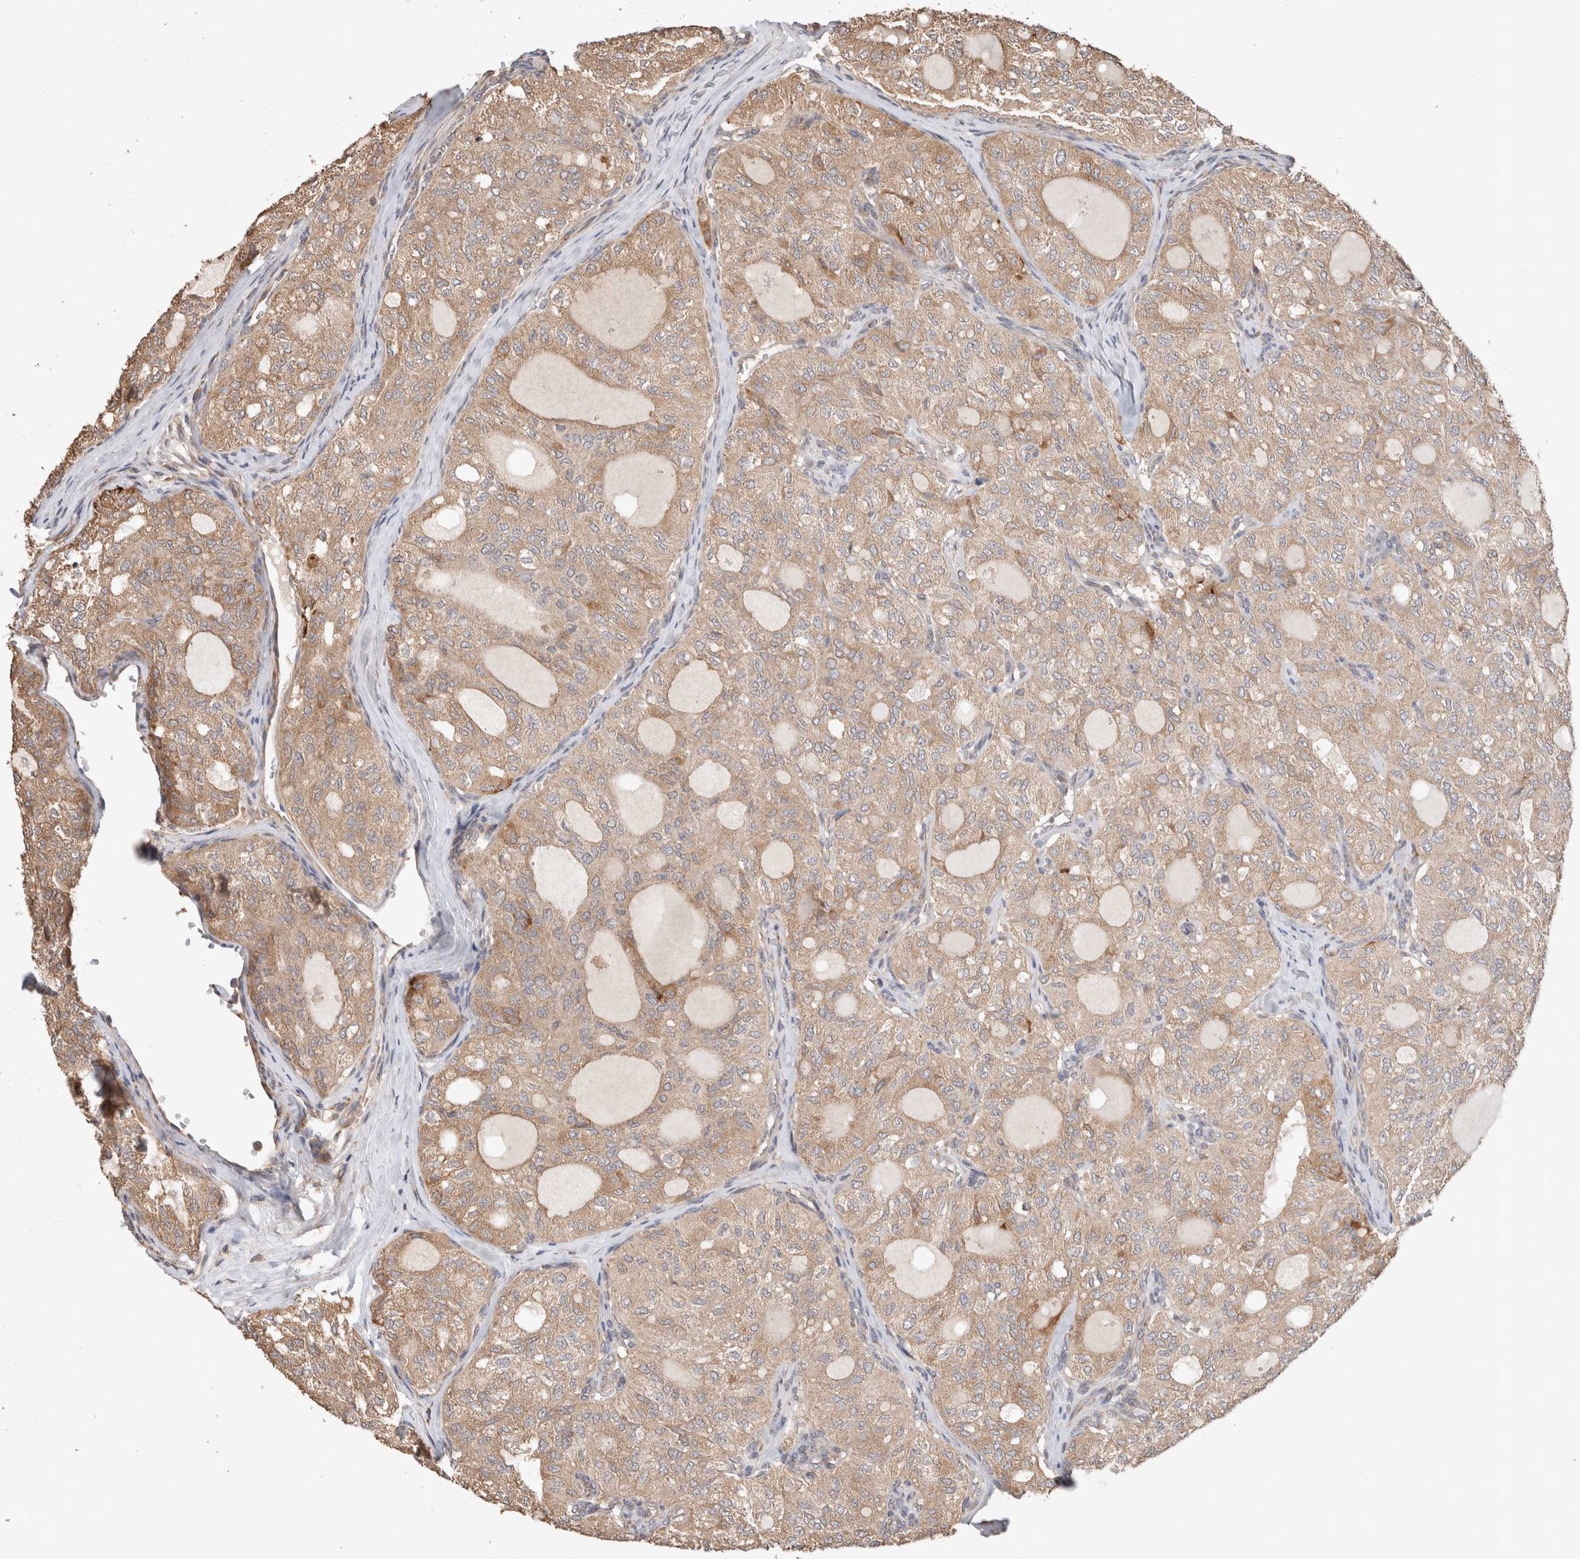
{"staining": {"intensity": "moderate", "quantity": ">75%", "location": "cytoplasmic/membranous"}, "tissue": "thyroid cancer", "cell_type": "Tumor cells", "image_type": "cancer", "snomed": [{"axis": "morphology", "description": "Follicular adenoma carcinoma, NOS"}, {"axis": "topography", "description": "Thyroid gland"}], "caption": "Brown immunohistochemical staining in thyroid follicular adenoma carcinoma reveals moderate cytoplasmic/membranous staining in about >75% of tumor cells. Immunohistochemistry (ihc) stains the protein in brown and the nuclei are stained blue.", "gene": "HROB", "patient": {"sex": "male", "age": 75}}